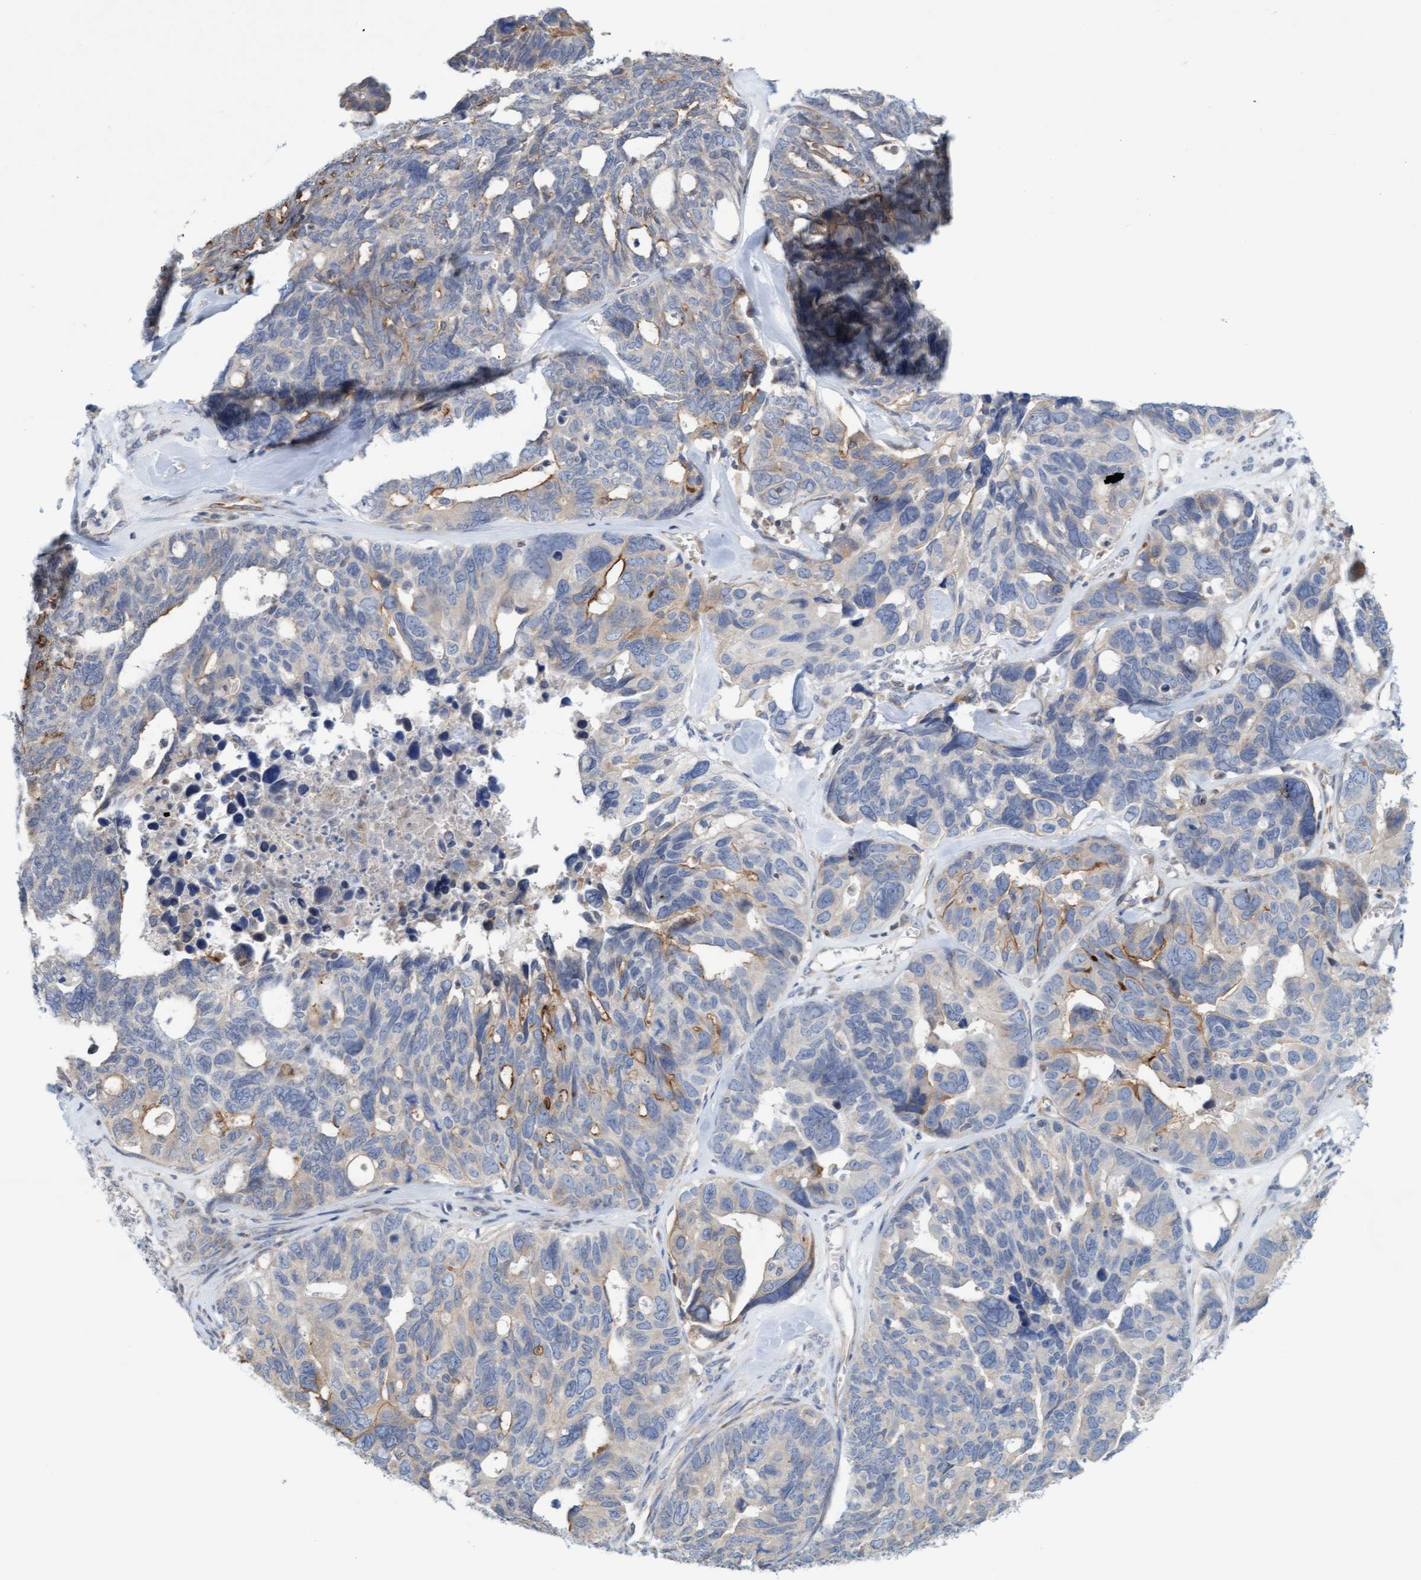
{"staining": {"intensity": "moderate", "quantity": "<25%", "location": "cytoplasmic/membranous"}, "tissue": "ovarian cancer", "cell_type": "Tumor cells", "image_type": "cancer", "snomed": [{"axis": "morphology", "description": "Cystadenocarcinoma, serous, NOS"}, {"axis": "topography", "description": "Ovary"}], "caption": "DAB (3,3'-diaminobenzidine) immunohistochemical staining of human ovarian cancer (serous cystadenocarcinoma) exhibits moderate cytoplasmic/membranous protein expression in approximately <25% of tumor cells. (DAB (3,3'-diaminobenzidine) IHC with brightfield microscopy, high magnification).", "gene": "SLC28A3", "patient": {"sex": "female", "age": 79}}